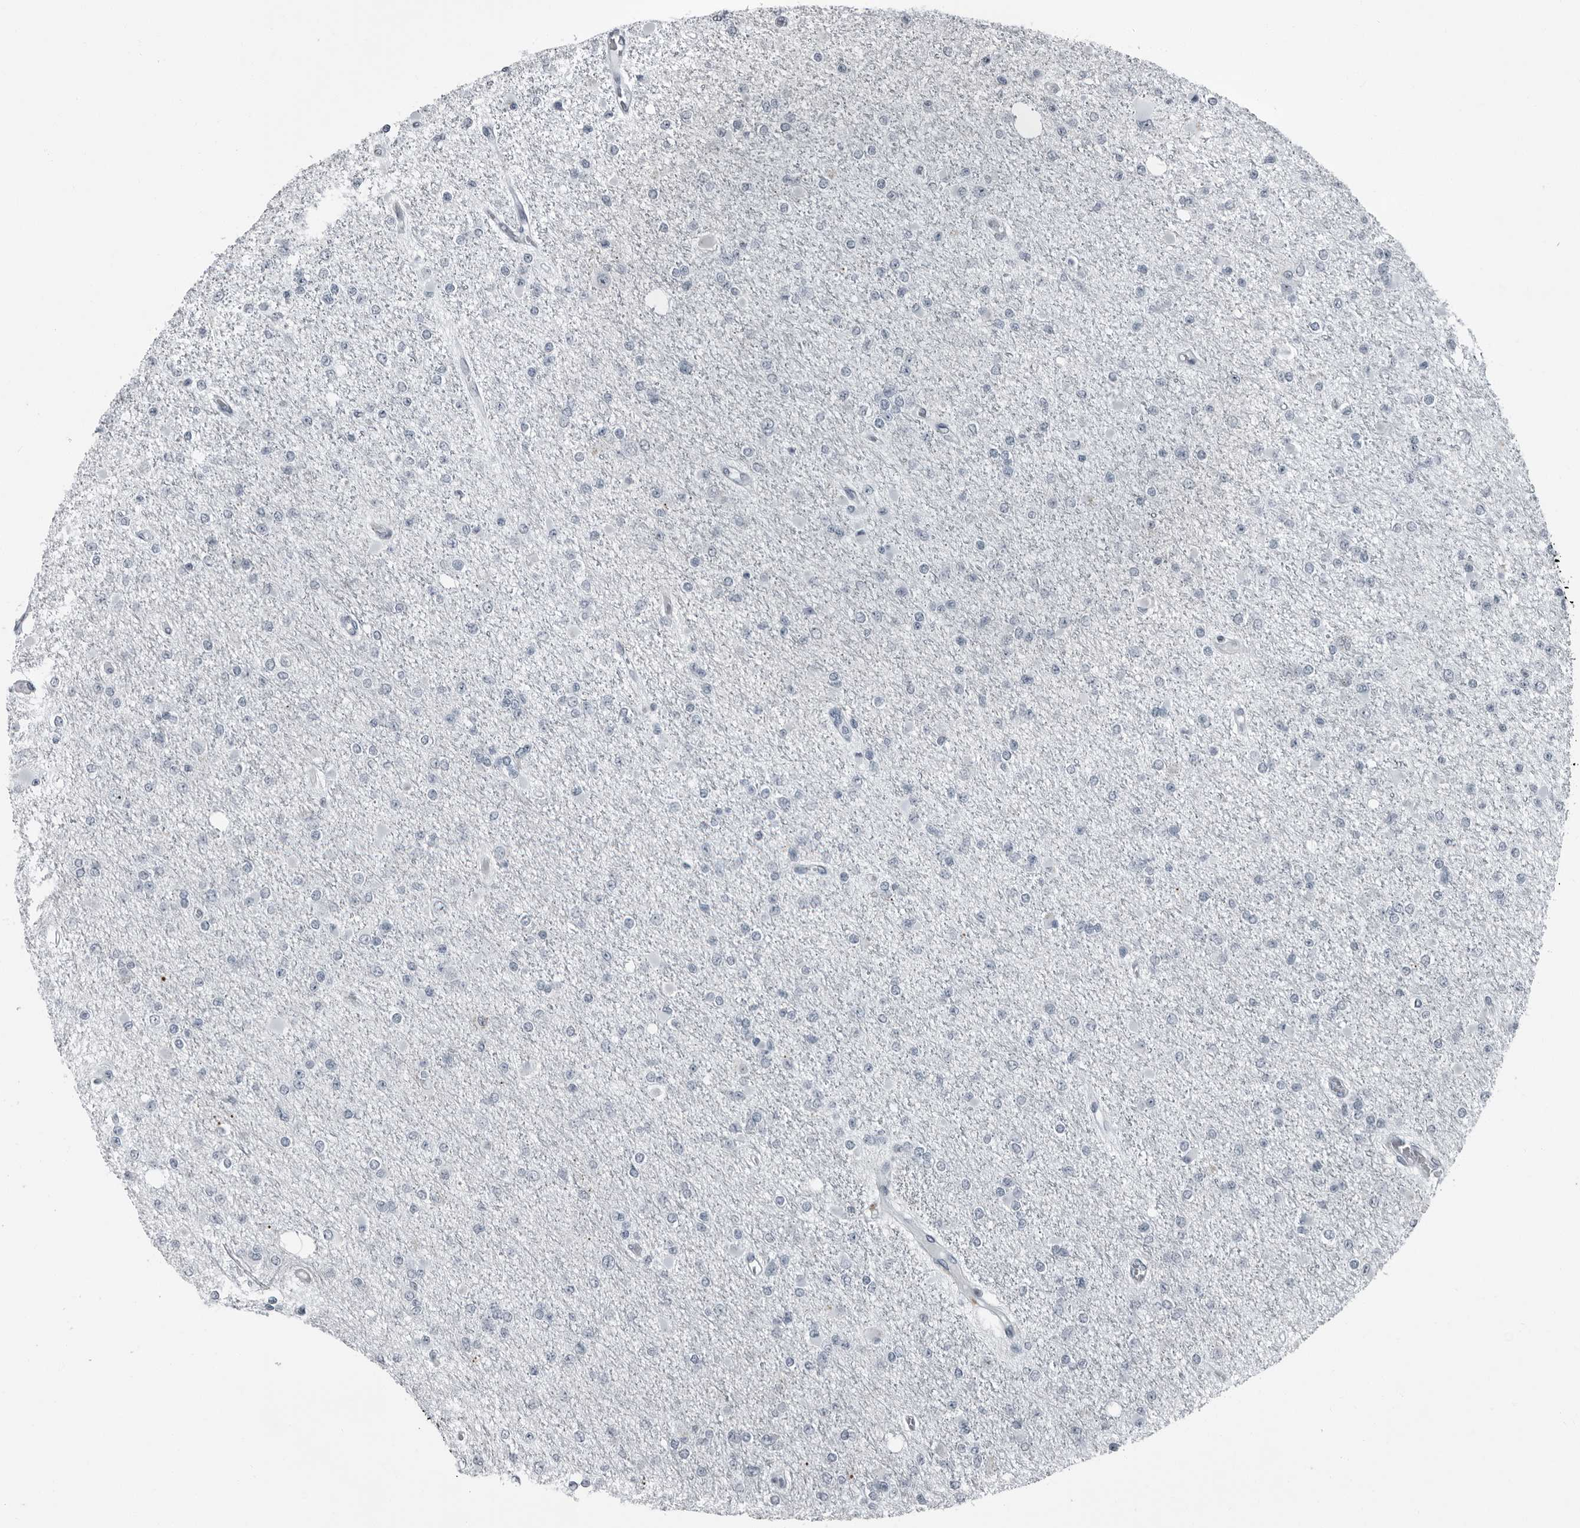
{"staining": {"intensity": "negative", "quantity": "none", "location": "none"}, "tissue": "glioma", "cell_type": "Tumor cells", "image_type": "cancer", "snomed": [{"axis": "morphology", "description": "Glioma, malignant, Low grade"}, {"axis": "topography", "description": "Brain"}], "caption": "IHC image of human low-grade glioma (malignant) stained for a protein (brown), which demonstrates no expression in tumor cells.", "gene": "PDCD11", "patient": {"sex": "female", "age": 22}}